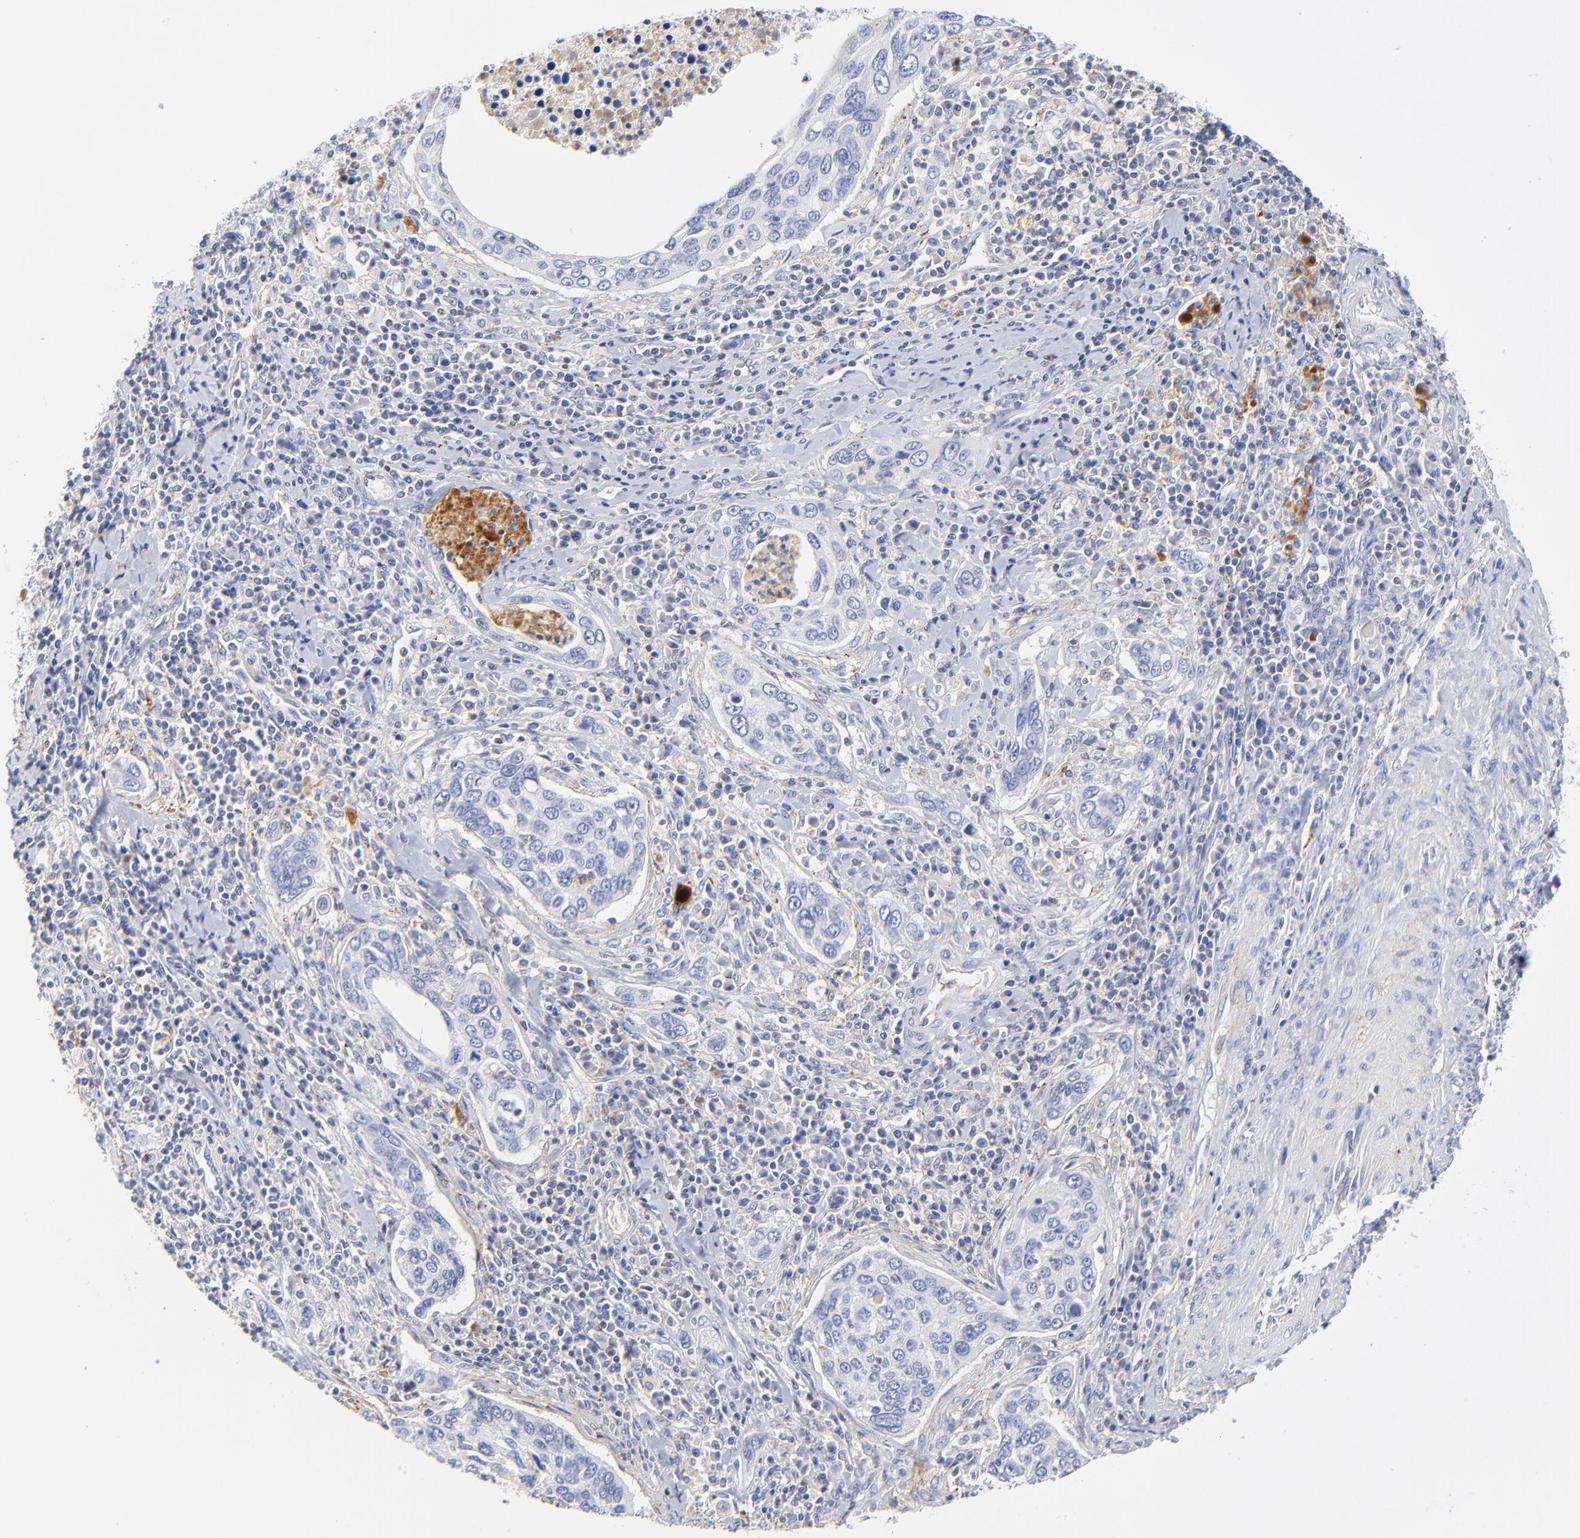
{"staining": {"intensity": "negative", "quantity": "none", "location": "none"}, "tissue": "cervical cancer", "cell_type": "Tumor cells", "image_type": "cancer", "snomed": [{"axis": "morphology", "description": "Squamous cell carcinoma, NOS"}, {"axis": "topography", "description": "Cervix"}], "caption": "The micrograph shows no staining of tumor cells in cervical cancer (squamous cell carcinoma).", "gene": "MDGA2", "patient": {"sex": "female", "age": 53}}